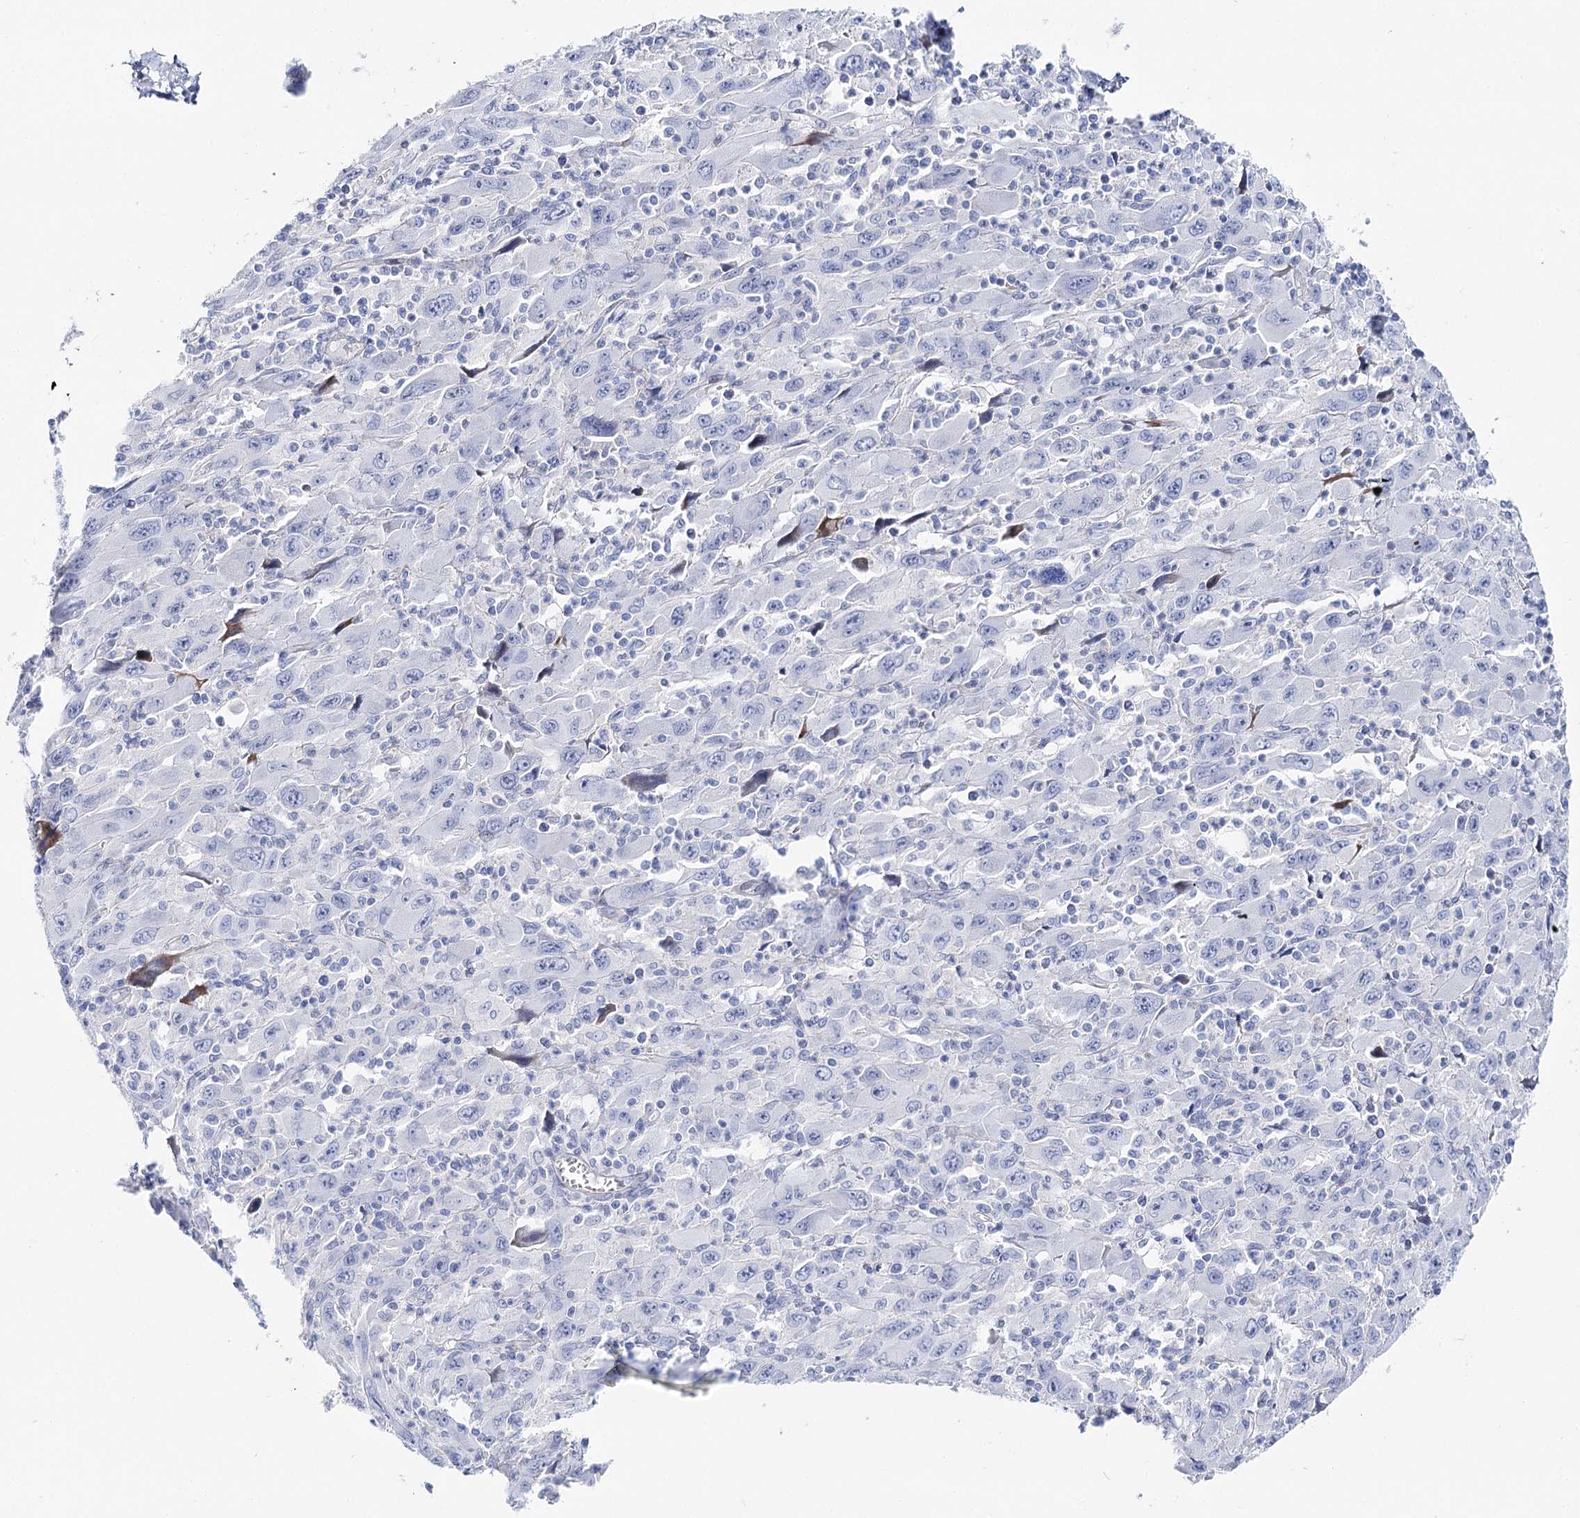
{"staining": {"intensity": "negative", "quantity": "none", "location": "none"}, "tissue": "melanoma", "cell_type": "Tumor cells", "image_type": "cancer", "snomed": [{"axis": "morphology", "description": "Malignant melanoma, Metastatic site"}, {"axis": "topography", "description": "Skin"}], "caption": "Immunohistochemistry (IHC) image of neoplastic tissue: human melanoma stained with DAB (3,3'-diaminobenzidine) shows no significant protein expression in tumor cells.", "gene": "ANKRD23", "patient": {"sex": "female", "age": 56}}